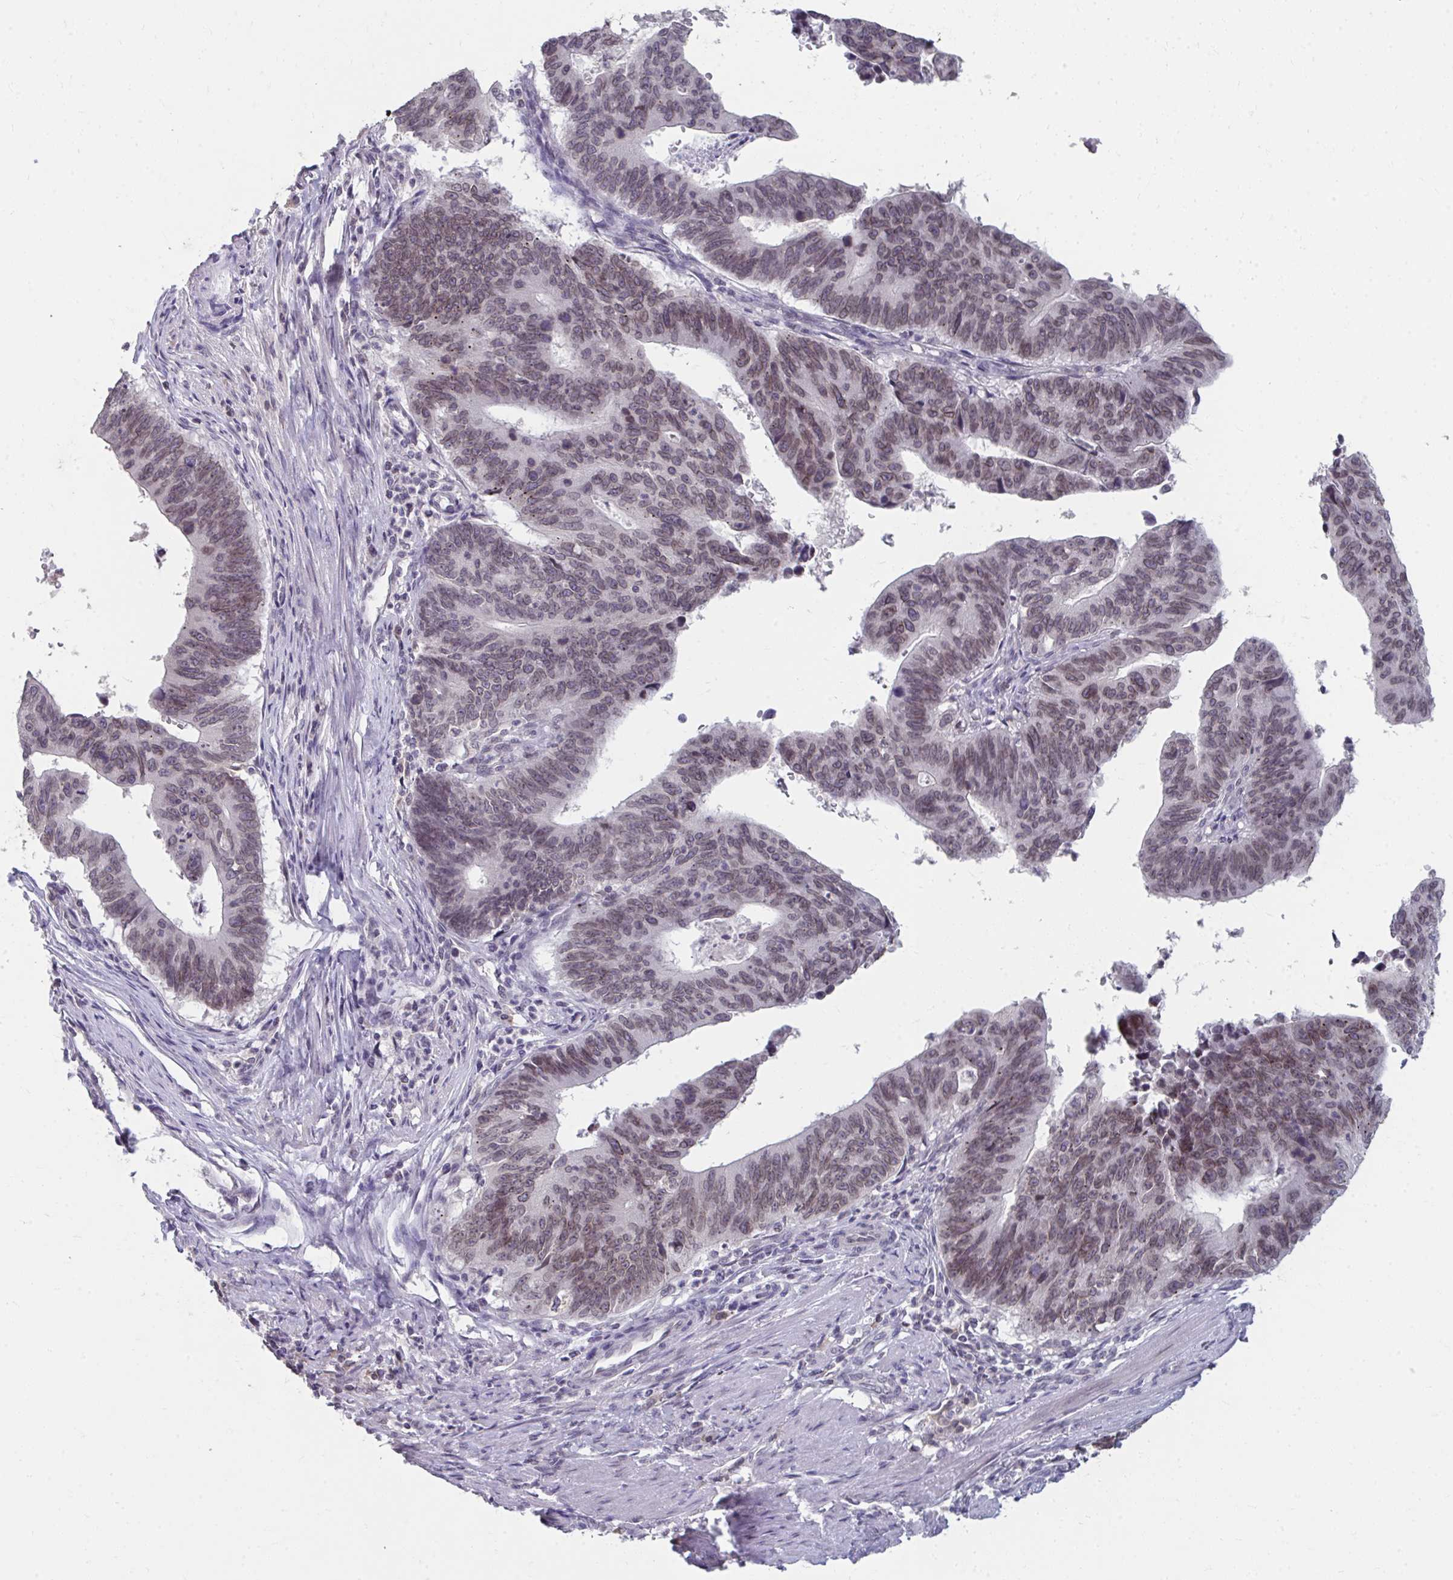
{"staining": {"intensity": "weak", "quantity": ">75%", "location": "nuclear"}, "tissue": "stomach cancer", "cell_type": "Tumor cells", "image_type": "cancer", "snomed": [{"axis": "morphology", "description": "Adenocarcinoma, NOS"}, {"axis": "topography", "description": "Stomach"}], "caption": "This photomicrograph exhibits immunohistochemistry (IHC) staining of human stomach cancer (adenocarcinoma), with low weak nuclear staining in approximately >75% of tumor cells.", "gene": "NUP133", "patient": {"sex": "male", "age": 59}}